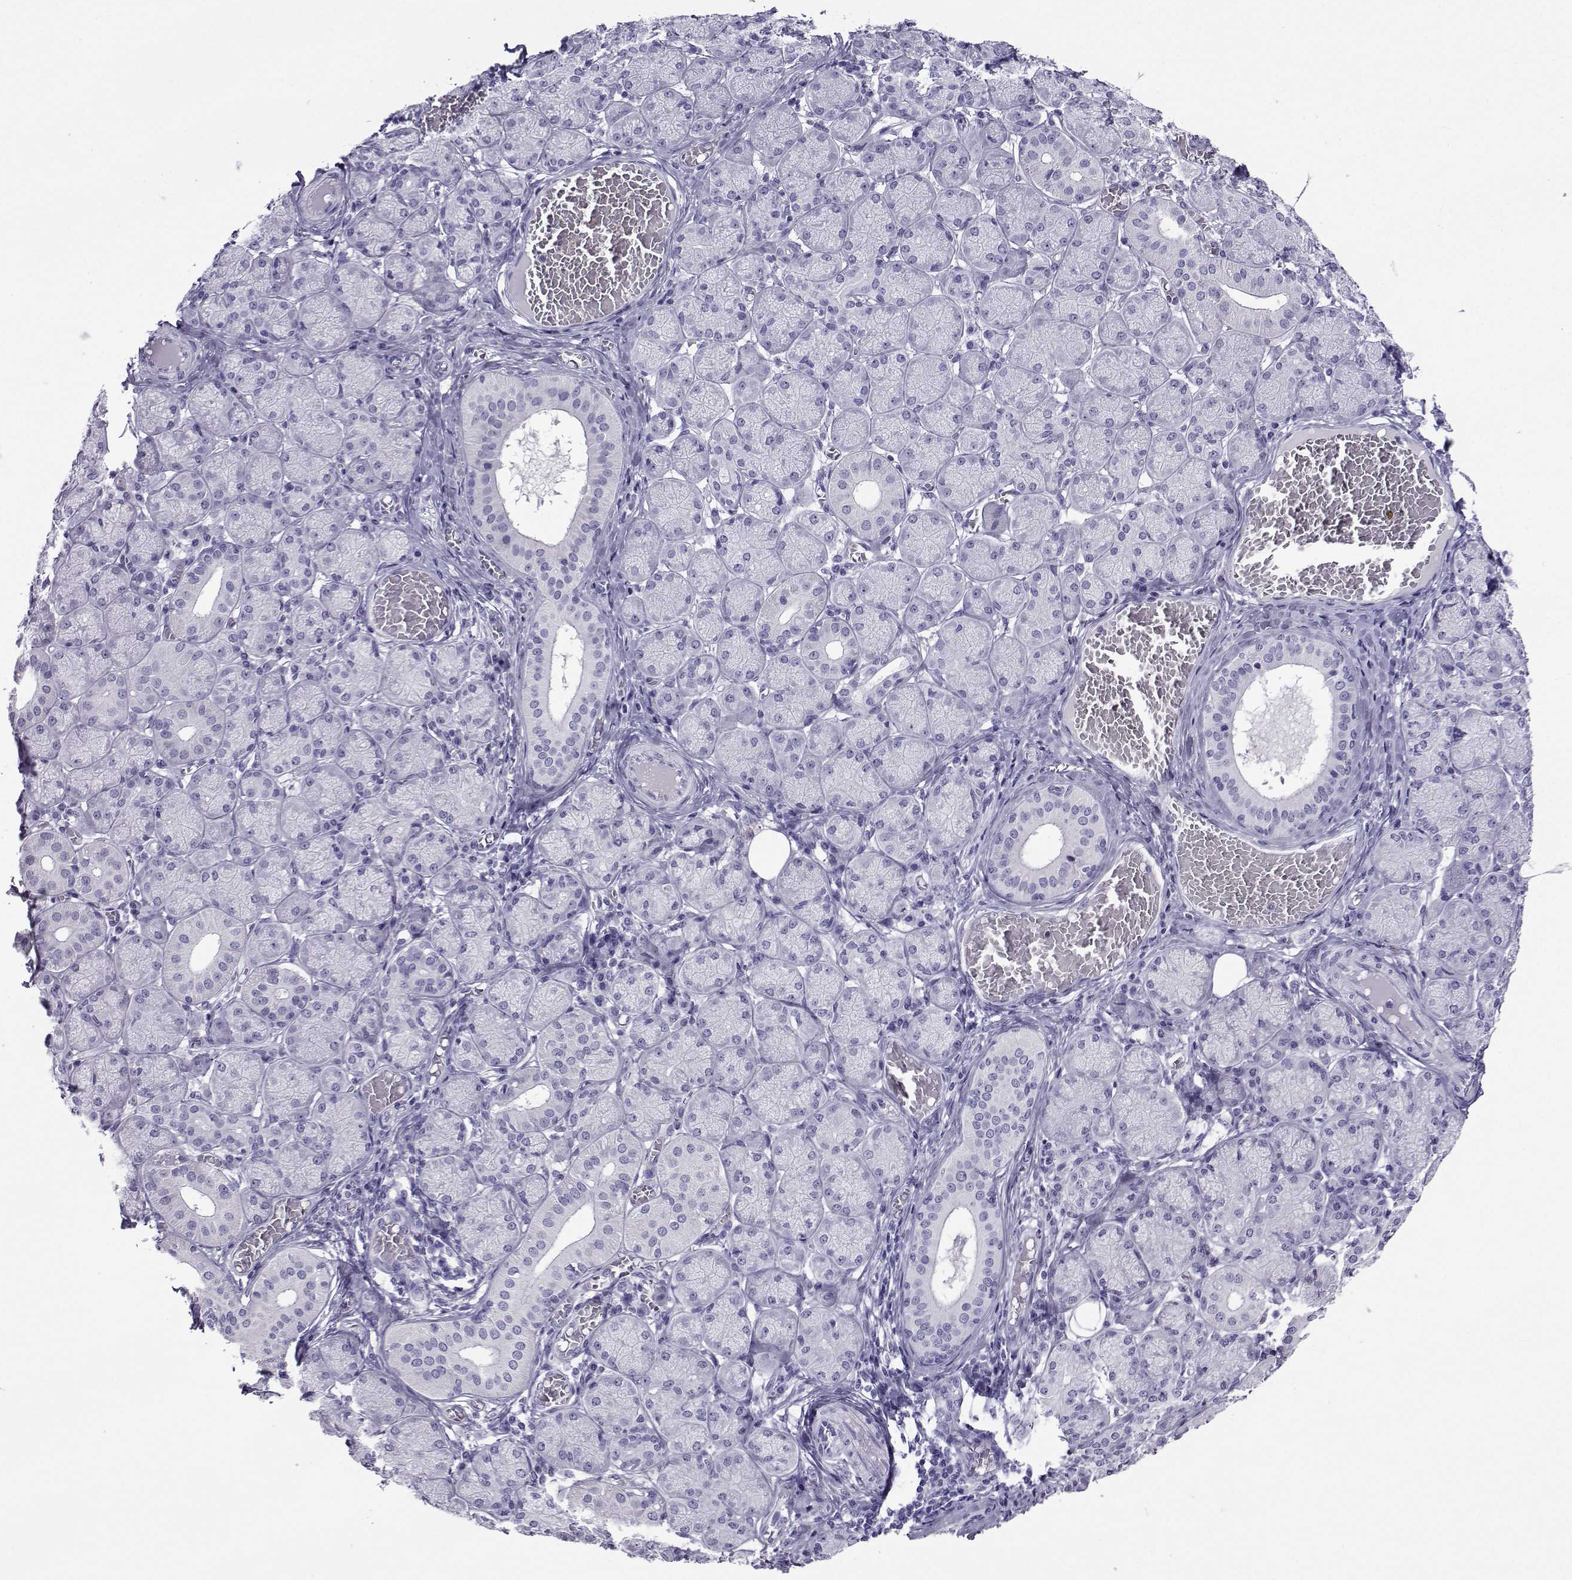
{"staining": {"intensity": "negative", "quantity": "none", "location": "none"}, "tissue": "salivary gland", "cell_type": "Glandular cells", "image_type": "normal", "snomed": [{"axis": "morphology", "description": "Normal tissue, NOS"}, {"axis": "topography", "description": "Salivary gland"}, {"axis": "topography", "description": "Peripheral nerve tissue"}], "caption": "Glandular cells are negative for brown protein staining in benign salivary gland. Nuclei are stained in blue.", "gene": "CRYBB1", "patient": {"sex": "female", "age": 24}}